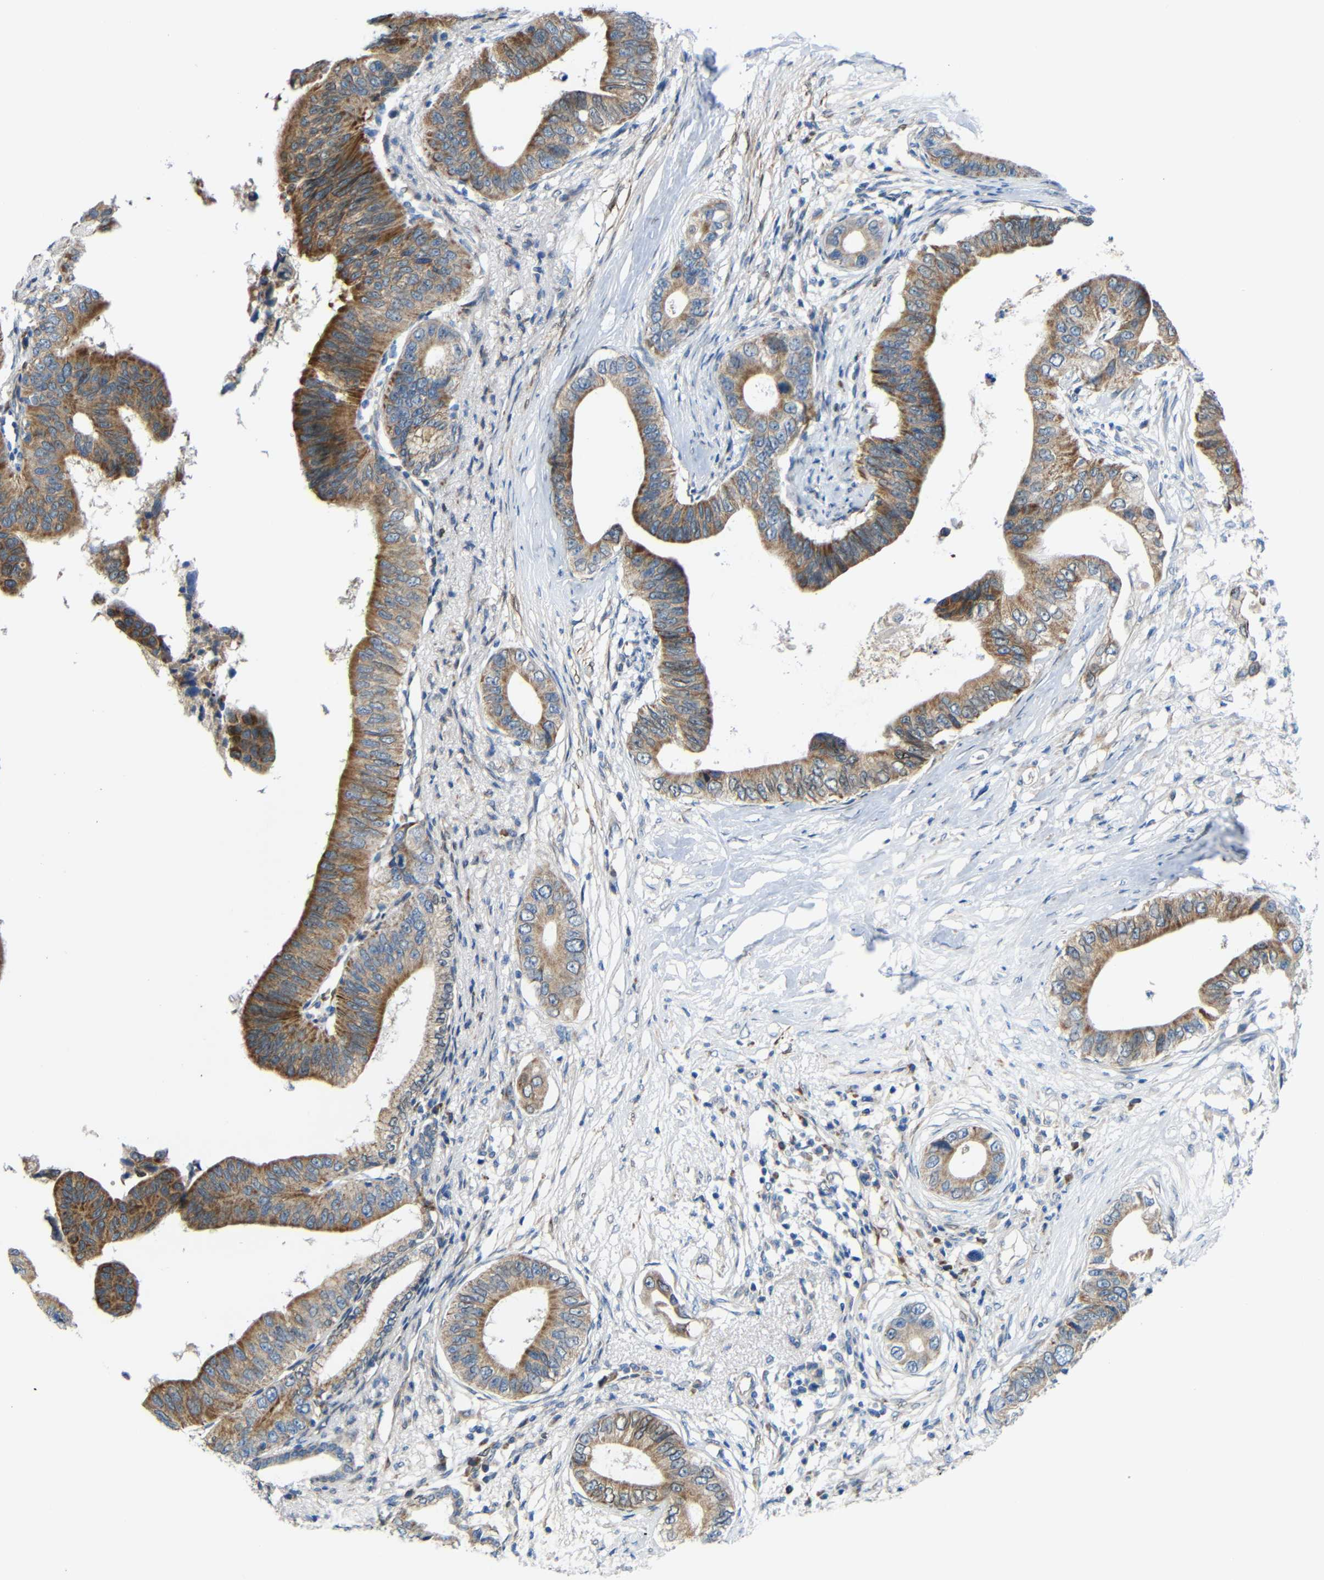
{"staining": {"intensity": "weak", "quantity": "25%-75%", "location": "cytoplasmic/membranous"}, "tissue": "pancreatic cancer", "cell_type": "Tumor cells", "image_type": "cancer", "snomed": [{"axis": "morphology", "description": "Adenocarcinoma, NOS"}, {"axis": "topography", "description": "Pancreas"}], "caption": "The image demonstrates immunohistochemical staining of pancreatic cancer (adenocarcinoma). There is weak cytoplasmic/membranous staining is seen in about 25%-75% of tumor cells.", "gene": "TMEM25", "patient": {"sex": "male", "age": 77}}